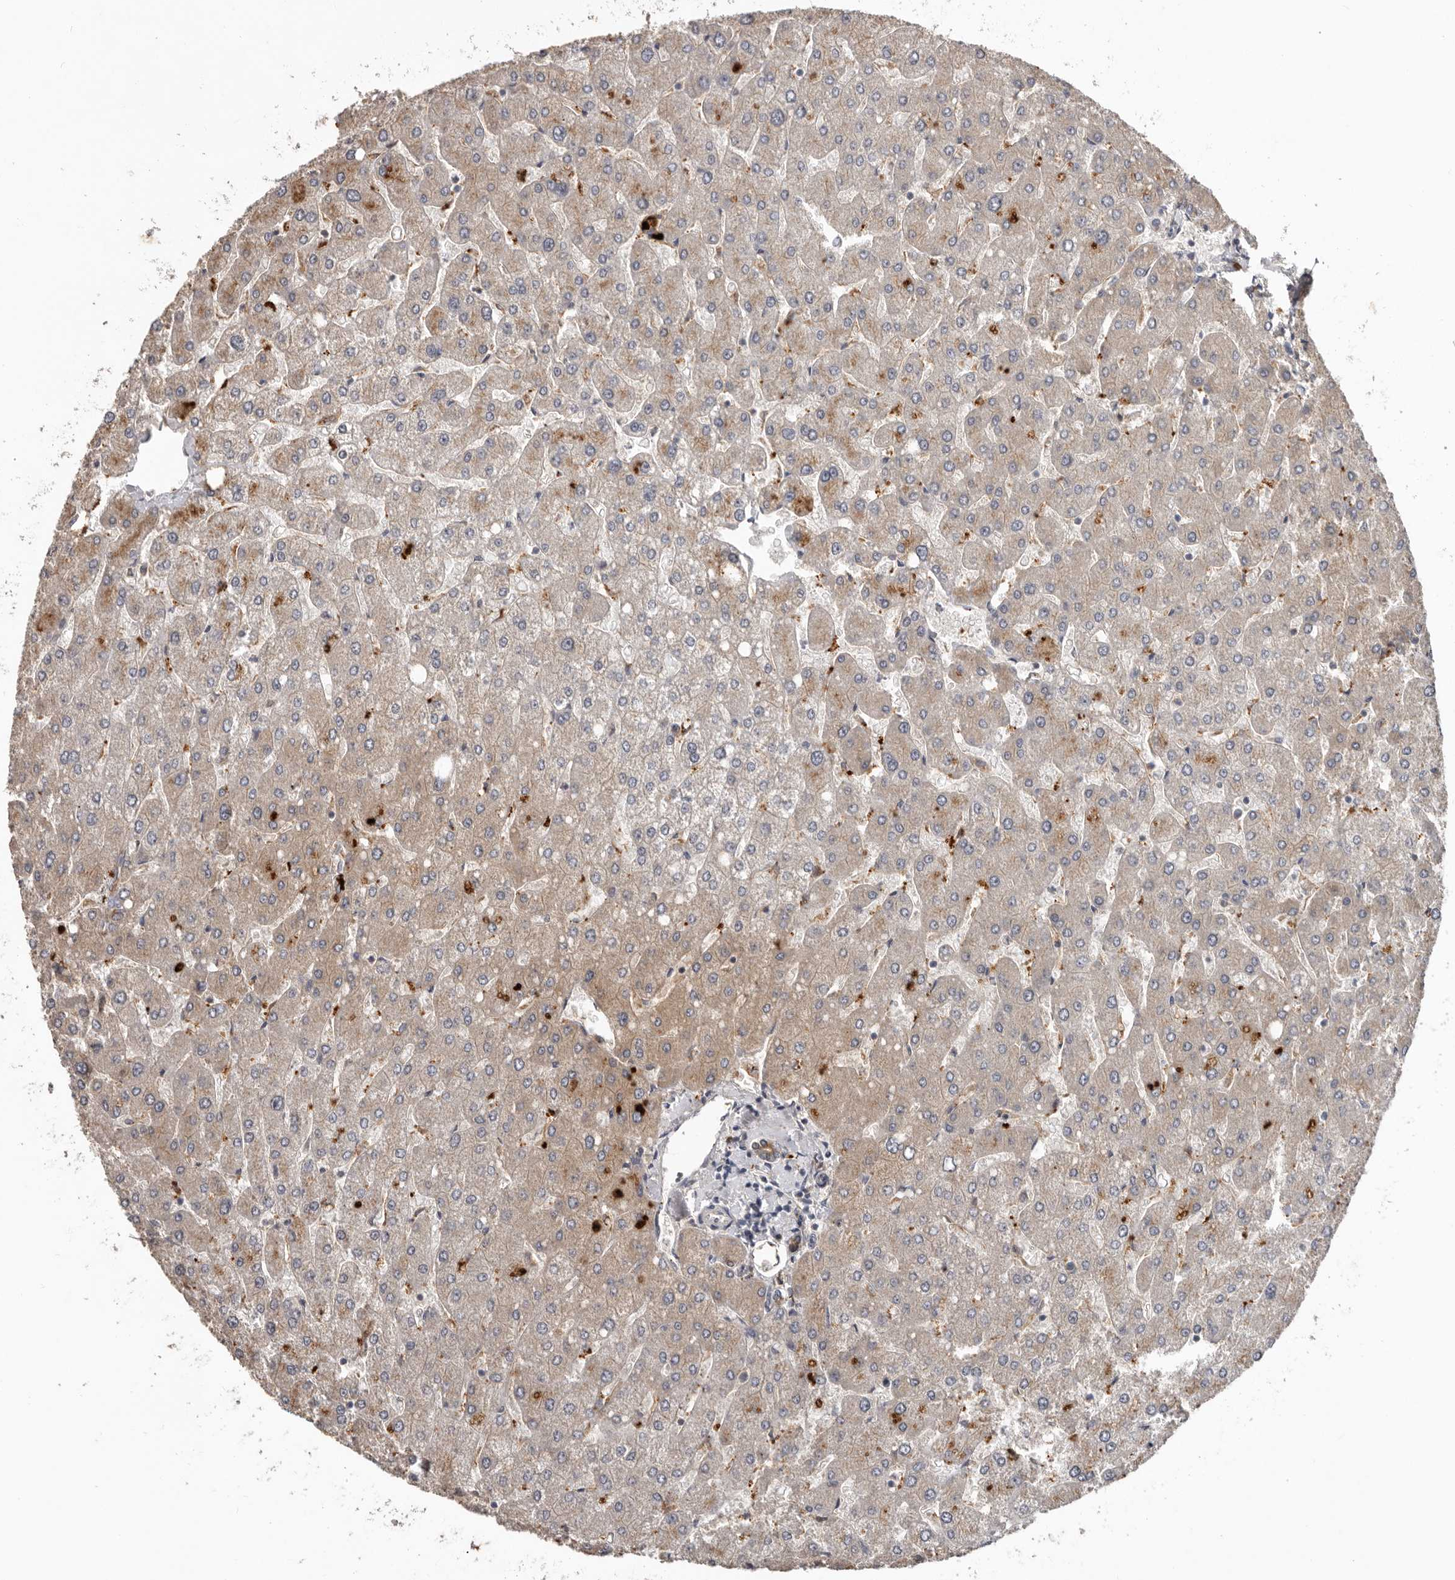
{"staining": {"intensity": "moderate", "quantity": ">75%", "location": "cytoplasmic/membranous"}, "tissue": "liver", "cell_type": "Cholangiocytes", "image_type": "normal", "snomed": [{"axis": "morphology", "description": "Normal tissue, NOS"}, {"axis": "topography", "description": "Liver"}], "caption": "About >75% of cholangiocytes in normal human liver exhibit moderate cytoplasmic/membranous protein positivity as visualized by brown immunohistochemical staining.", "gene": "NMUR1", "patient": {"sex": "male", "age": 55}}